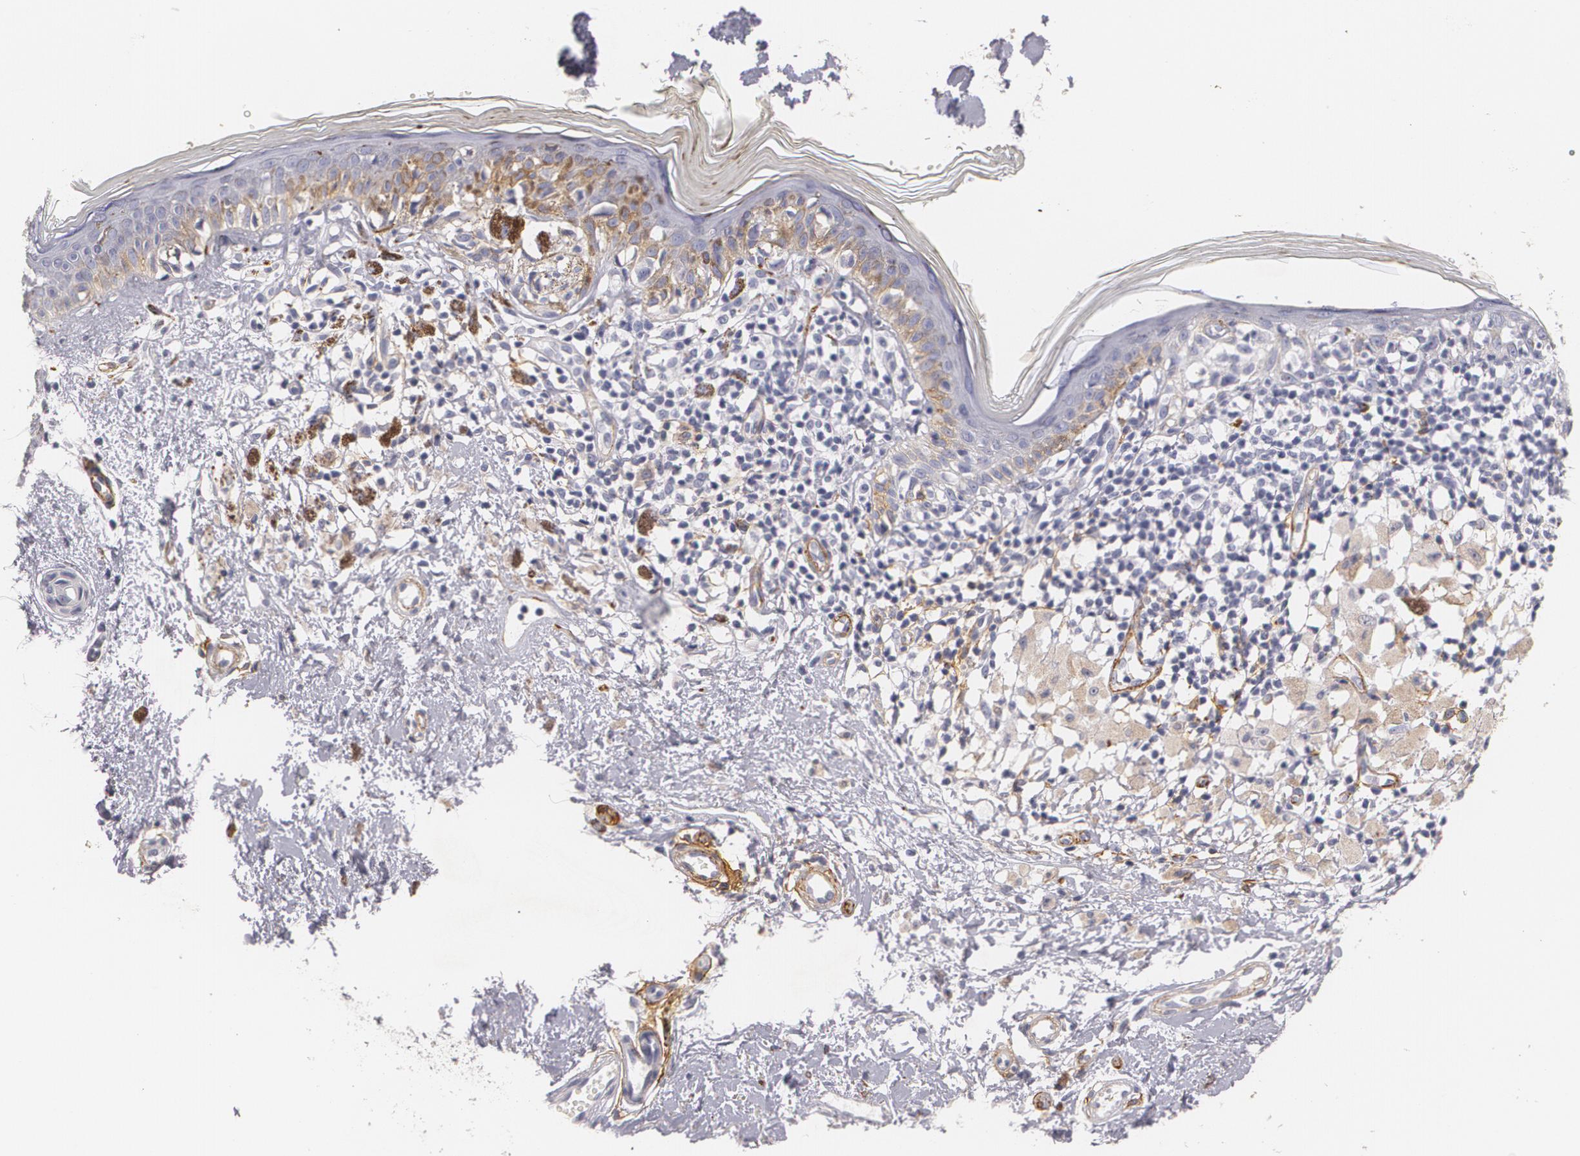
{"staining": {"intensity": "negative", "quantity": "none", "location": "none"}, "tissue": "melanoma", "cell_type": "Tumor cells", "image_type": "cancer", "snomed": [{"axis": "morphology", "description": "Malignant melanoma, NOS"}, {"axis": "topography", "description": "Skin"}], "caption": "Human malignant melanoma stained for a protein using IHC shows no expression in tumor cells.", "gene": "NGFR", "patient": {"sex": "male", "age": 88}}